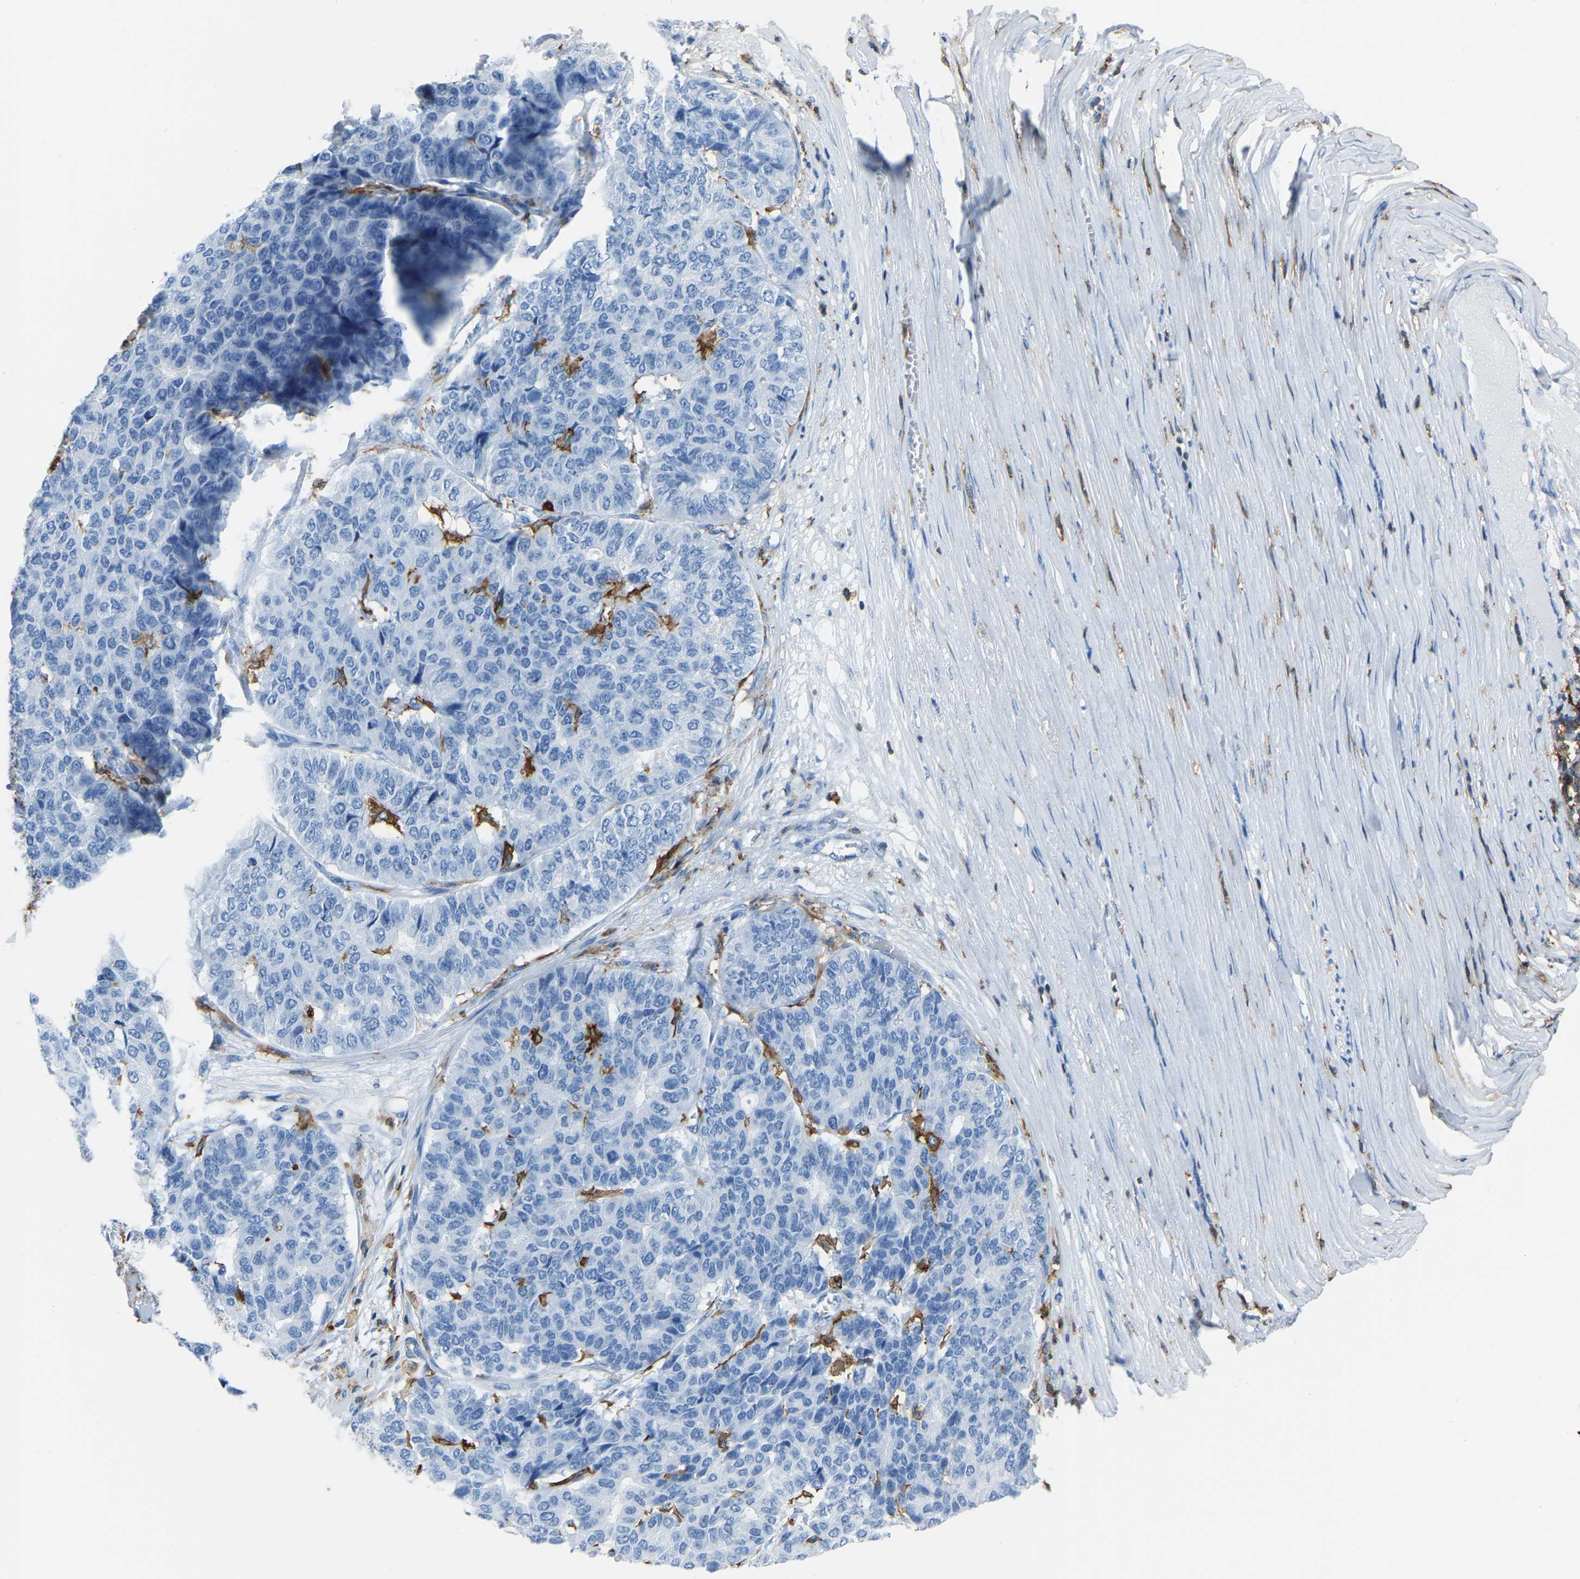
{"staining": {"intensity": "negative", "quantity": "none", "location": "none"}, "tissue": "pancreatic cancer", "cell_type": "Tumor cells", "image_type": "cancer", "snomed": [{"axis": "morphology", "description": "Adenocarcinoma, NOS"}, {"axis": "topography", "description": "Pancreas"}], "caption": "Pancreatic adenocarcinoma was stained to show a protein in brown. There is no significant expression in tumor cells.", "gene": "LSP1", "patient": {"sex": "male", "age": 50}}